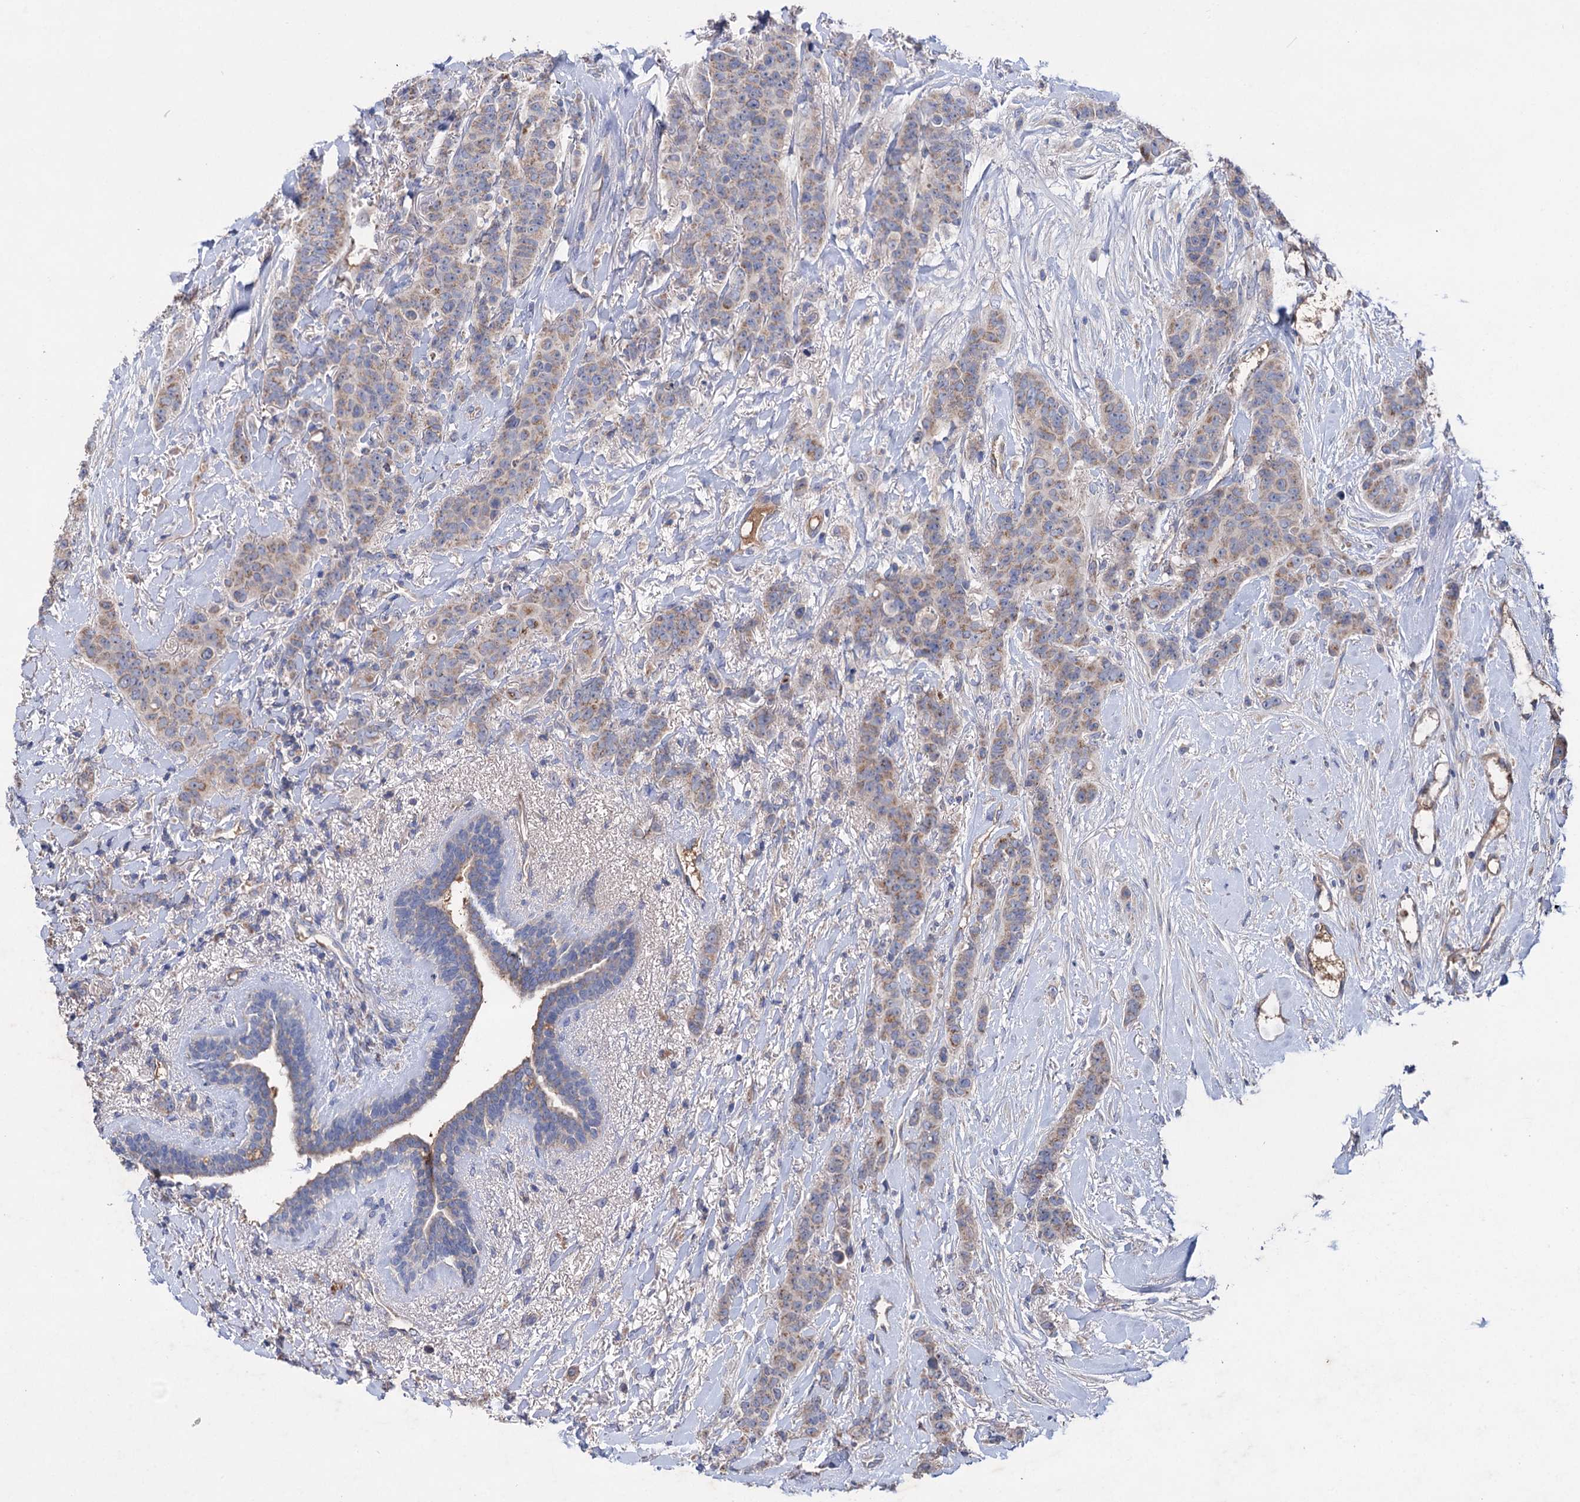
{"staining": {"intensity": "weak", "quantity": ">75%", "location": "cytoplasmic/membranous"}, "tissue": "breast cancer", "cell_type": "Tumor cells", "image_type": "cancer", "snomed": [{"axis": "morphology", "description": "Duct carcinoma"}, {"axis": "topography", "description": "Breast"}], "caption": "Immunohistochemistry staining of breast intraductal carcinoma, which demonstrates low levels of weak cytoplasmic/membranous staining in about >75% of tumor cells indicating weak cytoplasmic/membranous protein staining. The staining was performed using DAB (brown) for protein detection and nuclei were counterstained in hematoxylin (blue).", "gene": "CLPB", "patient": {"sex": "female", "age": 40}}